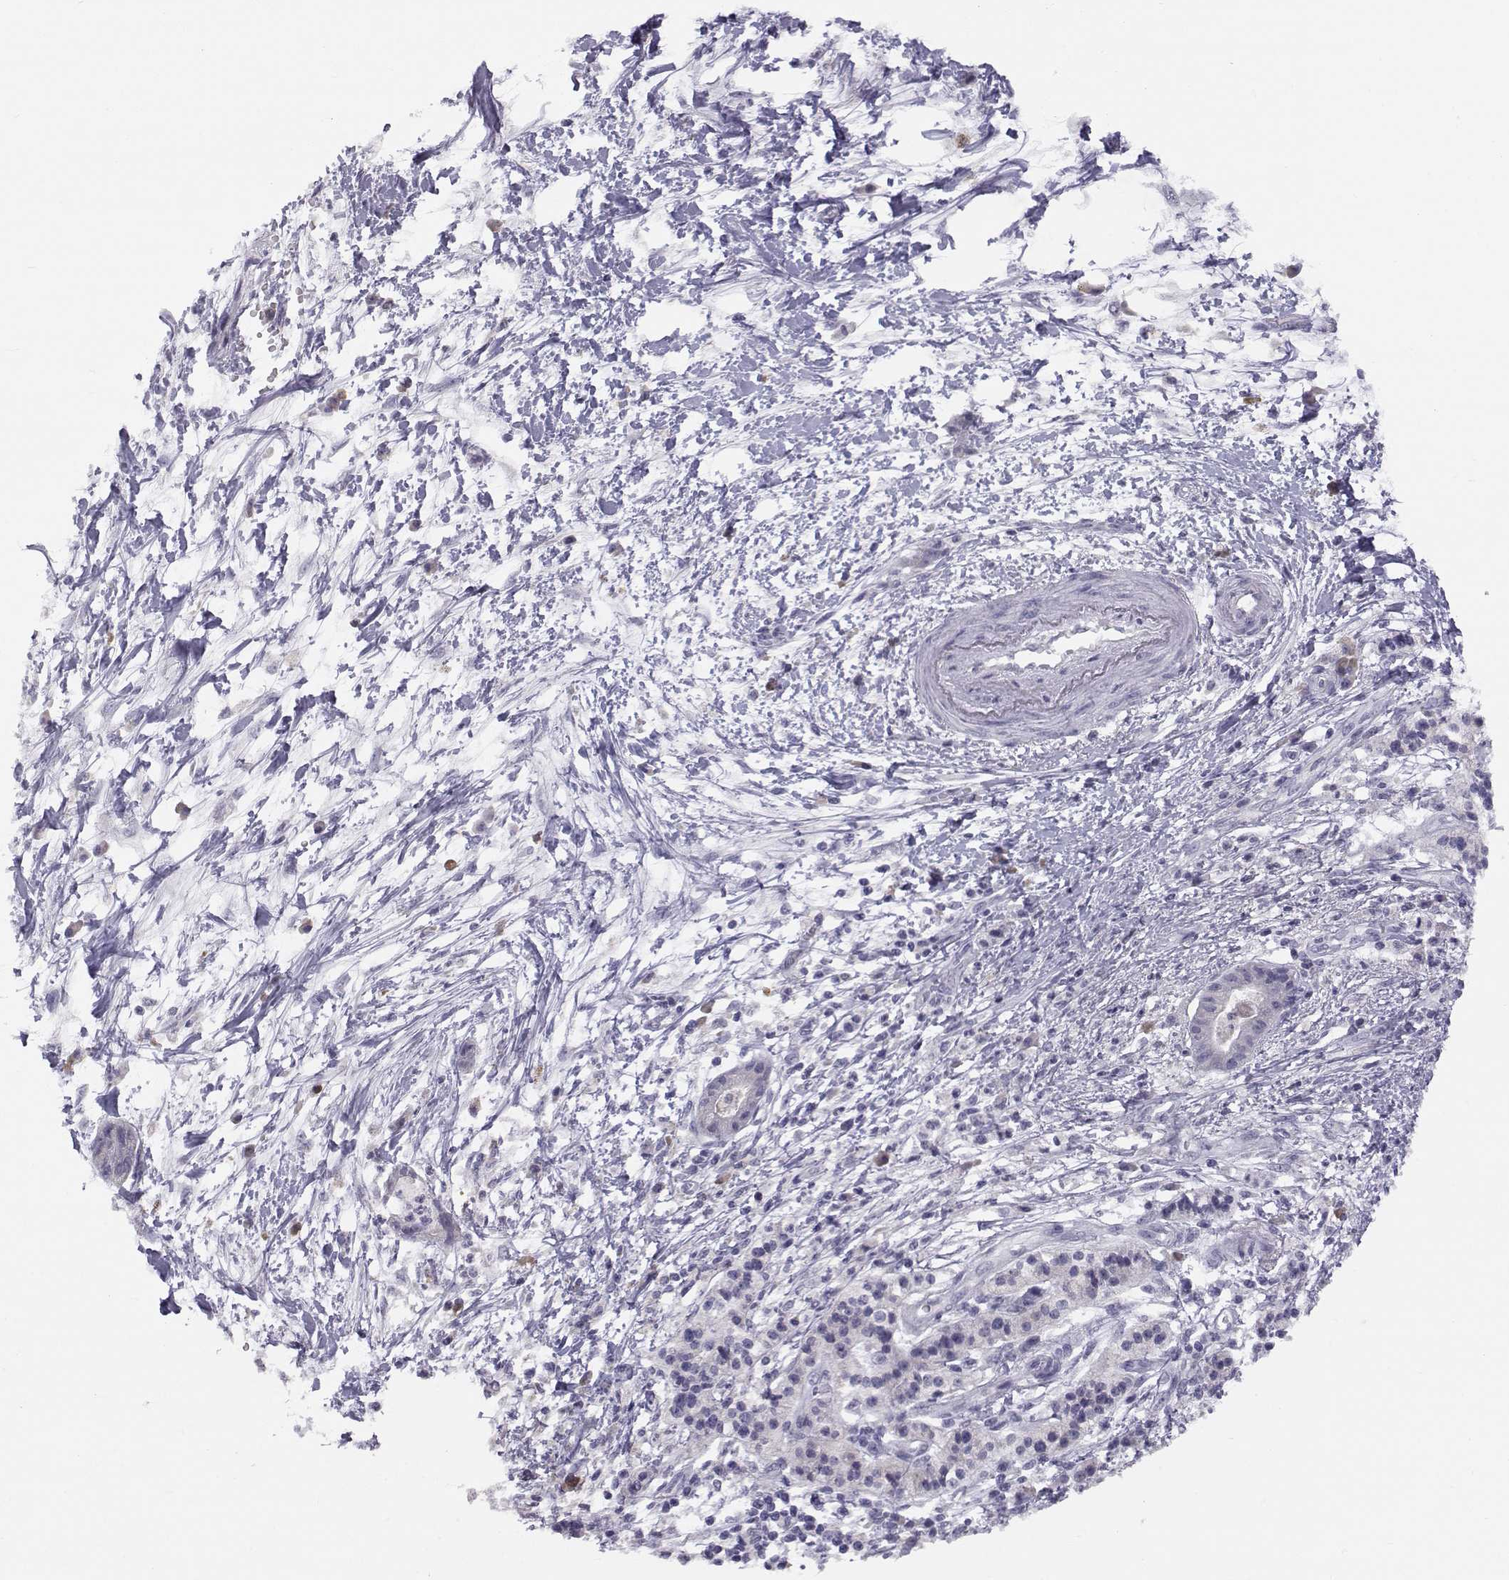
{"staining": {"intensity": "moderate", "quantity": "<25%", "location": "cytoplasmic/membranous"}, "tissue": "pancreatic cancer", "cell_type": "Tumor cells", "image_type": "cancer", "snomed": [{"axis": "morphology", "description": "Normal tissue, NOS"}, {"axis": "morphology", "description": "Adenocarcinoma, NOS"}, {"axis": "topography", "description": "Lymph node"}, {"axis": "topography", "description": "Pancreas"}], "caption": "A low amount of moderate cytoplasmic/membranous staining is present in about <25% of tumor cells in pancreatic cancer tissue. (Brightfield microscopy of DAB IHC at high magnification).", "gene": "ACSL6", "patient": {"sex": "female", "age": 58}}